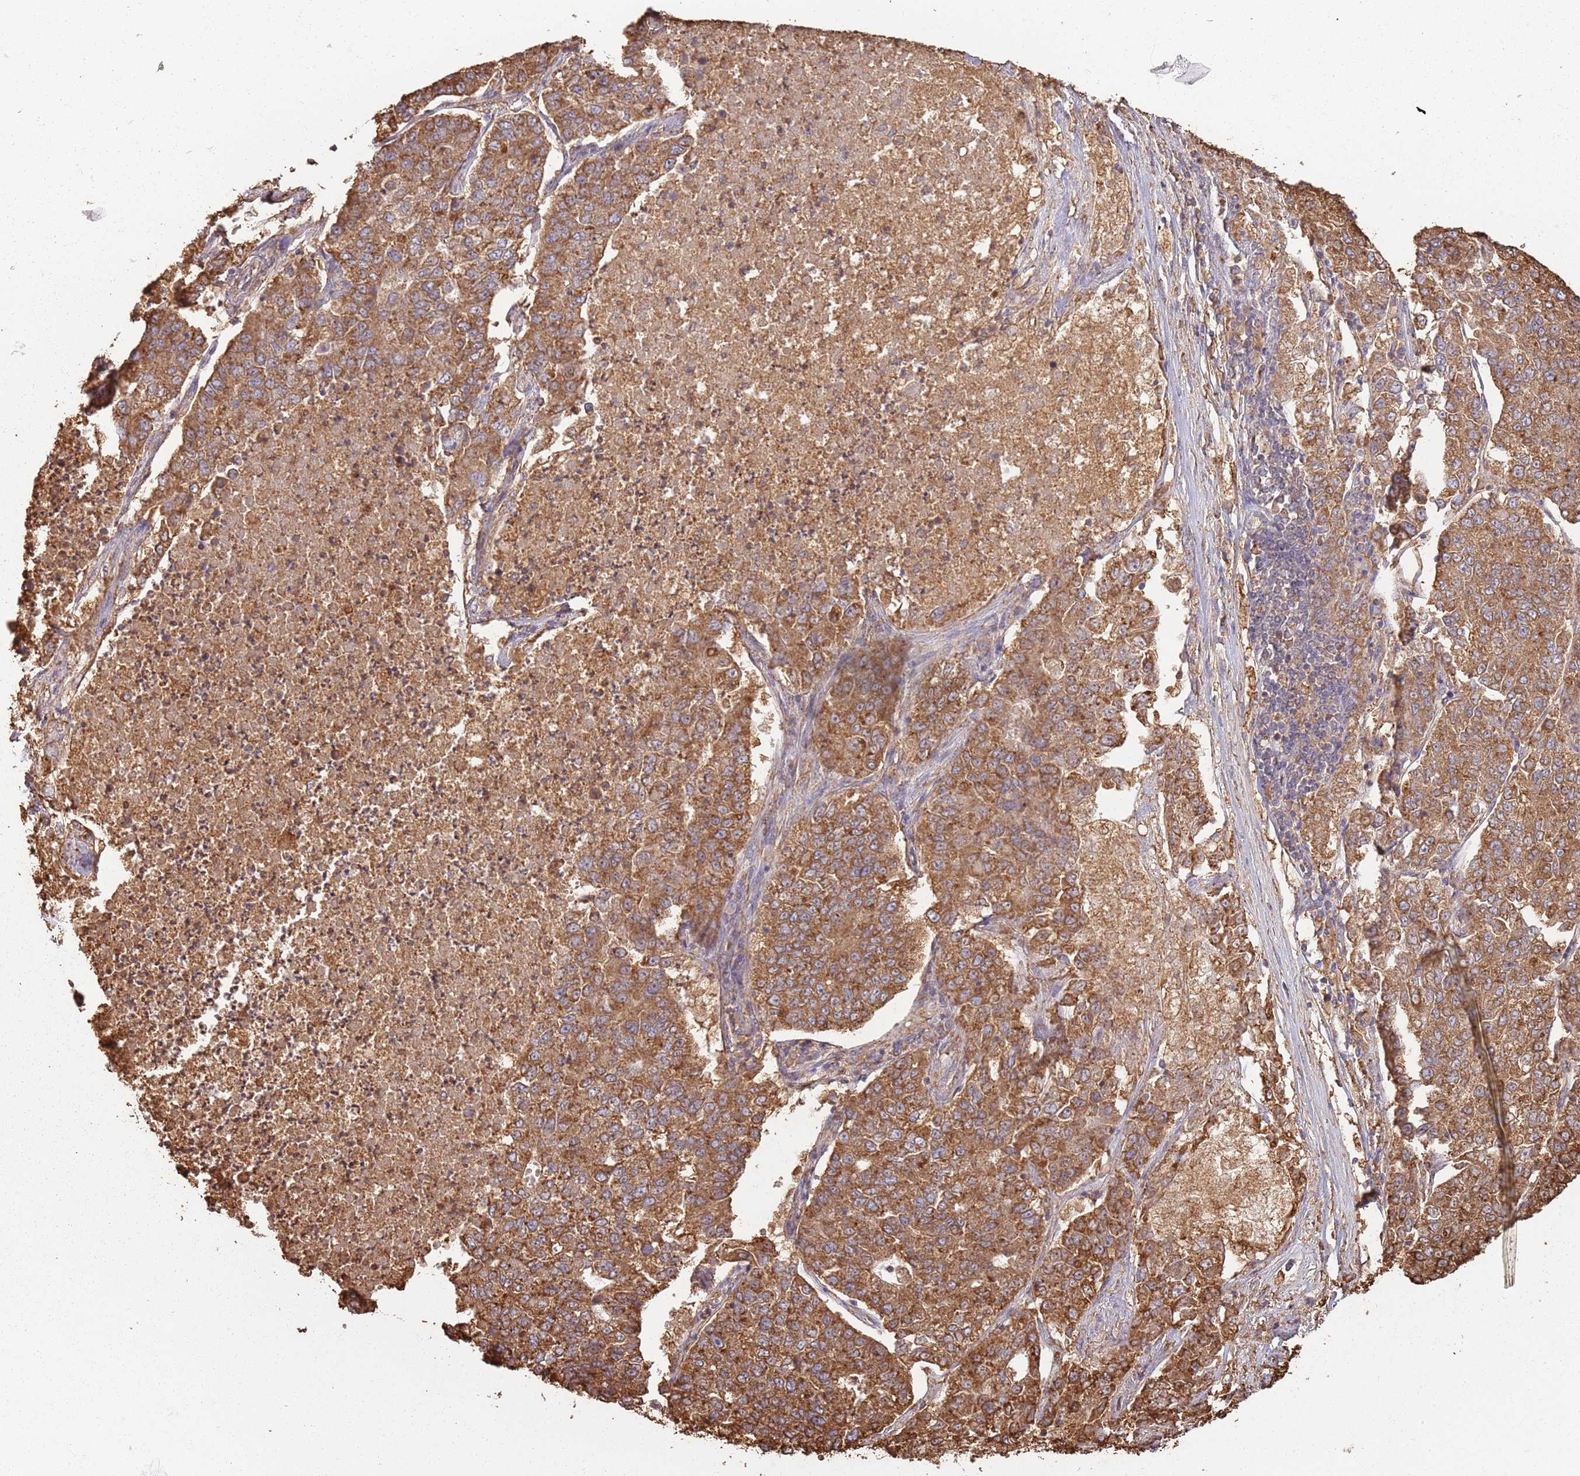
{"staining": {"intensity": "strong", "quantity": ">75%", "location": "cytoplasmic/membranous"}, "tissue": "lung cancer", "cell_type": "Tumor cells", "image_type": "cancer", "snomed": [{"axis": "morphology", "description": "Adenocarcinoma, NOS"}, {"axis": "topography", "description": "Lung"}], "caption": "The histopathology image reveals a brown stain indicating the presence of a protein in the cytoplasmic/membranous of tumor cells in lung cancer.", "gene": "ATOSB", "patient": {"sex": "male", "age": 49}}